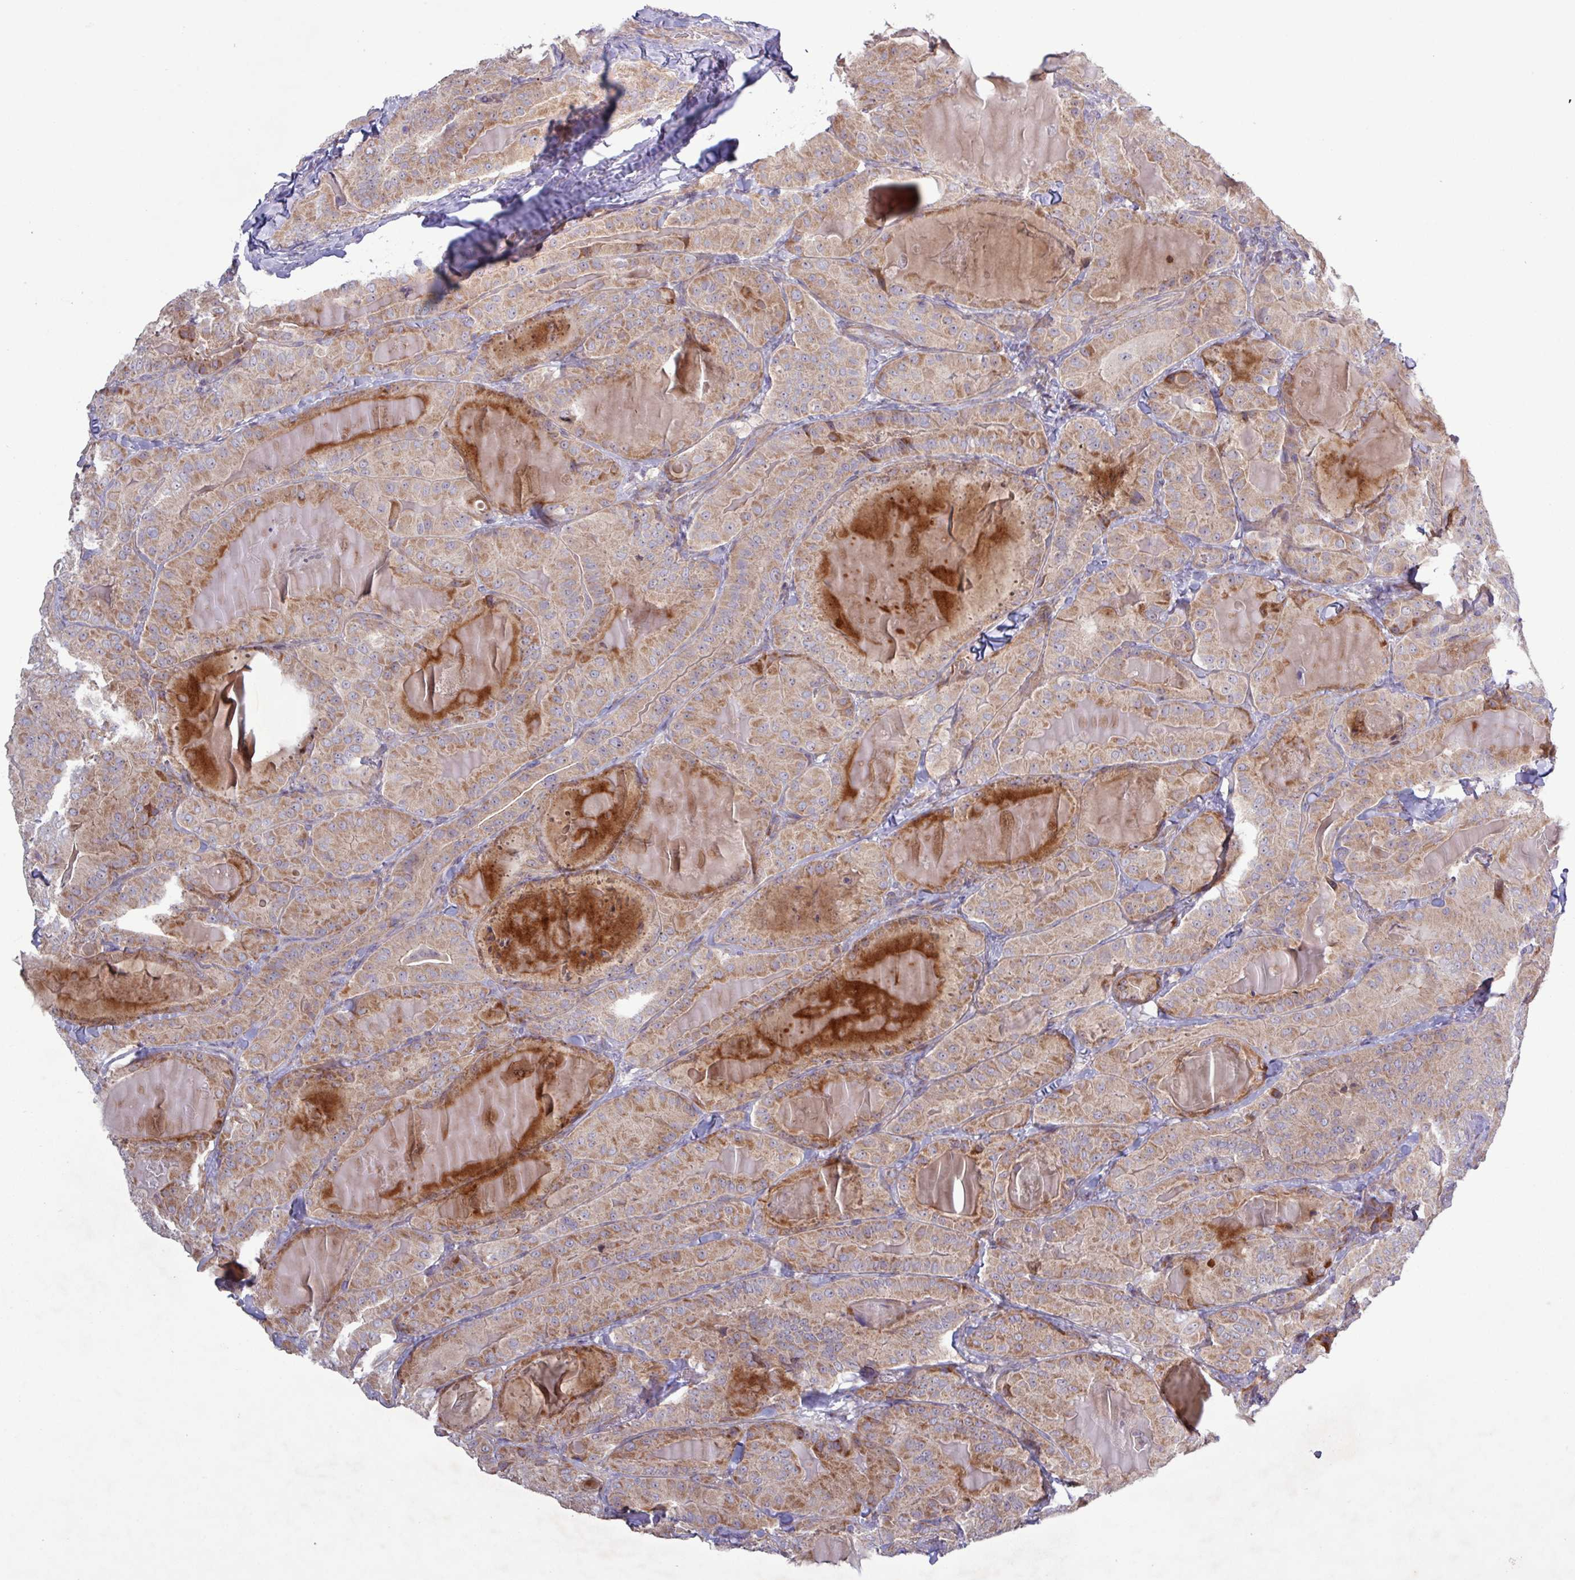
{"staining": {"intensity": "moderate", "quantity": ">75%", "location": "cytoplasmic/membranous"}, "tissue": "thyroid cancer", "cell_type": "Tumor cells", "image_type": "cancer", "snomed": [{"axis": "morphology", "description": "Papillary adenocarcinoma, NOS"}, {"axis": "topography", "description": "Thyroid gland"}], "caption": "Thyroid cancer stained with a brown dye shows moderate cytoplasmic/membranous positive positivity in about >75% of tumor cells.", "gene": "TNFSF12", "patient": {"sex": "female", "age": 68}}